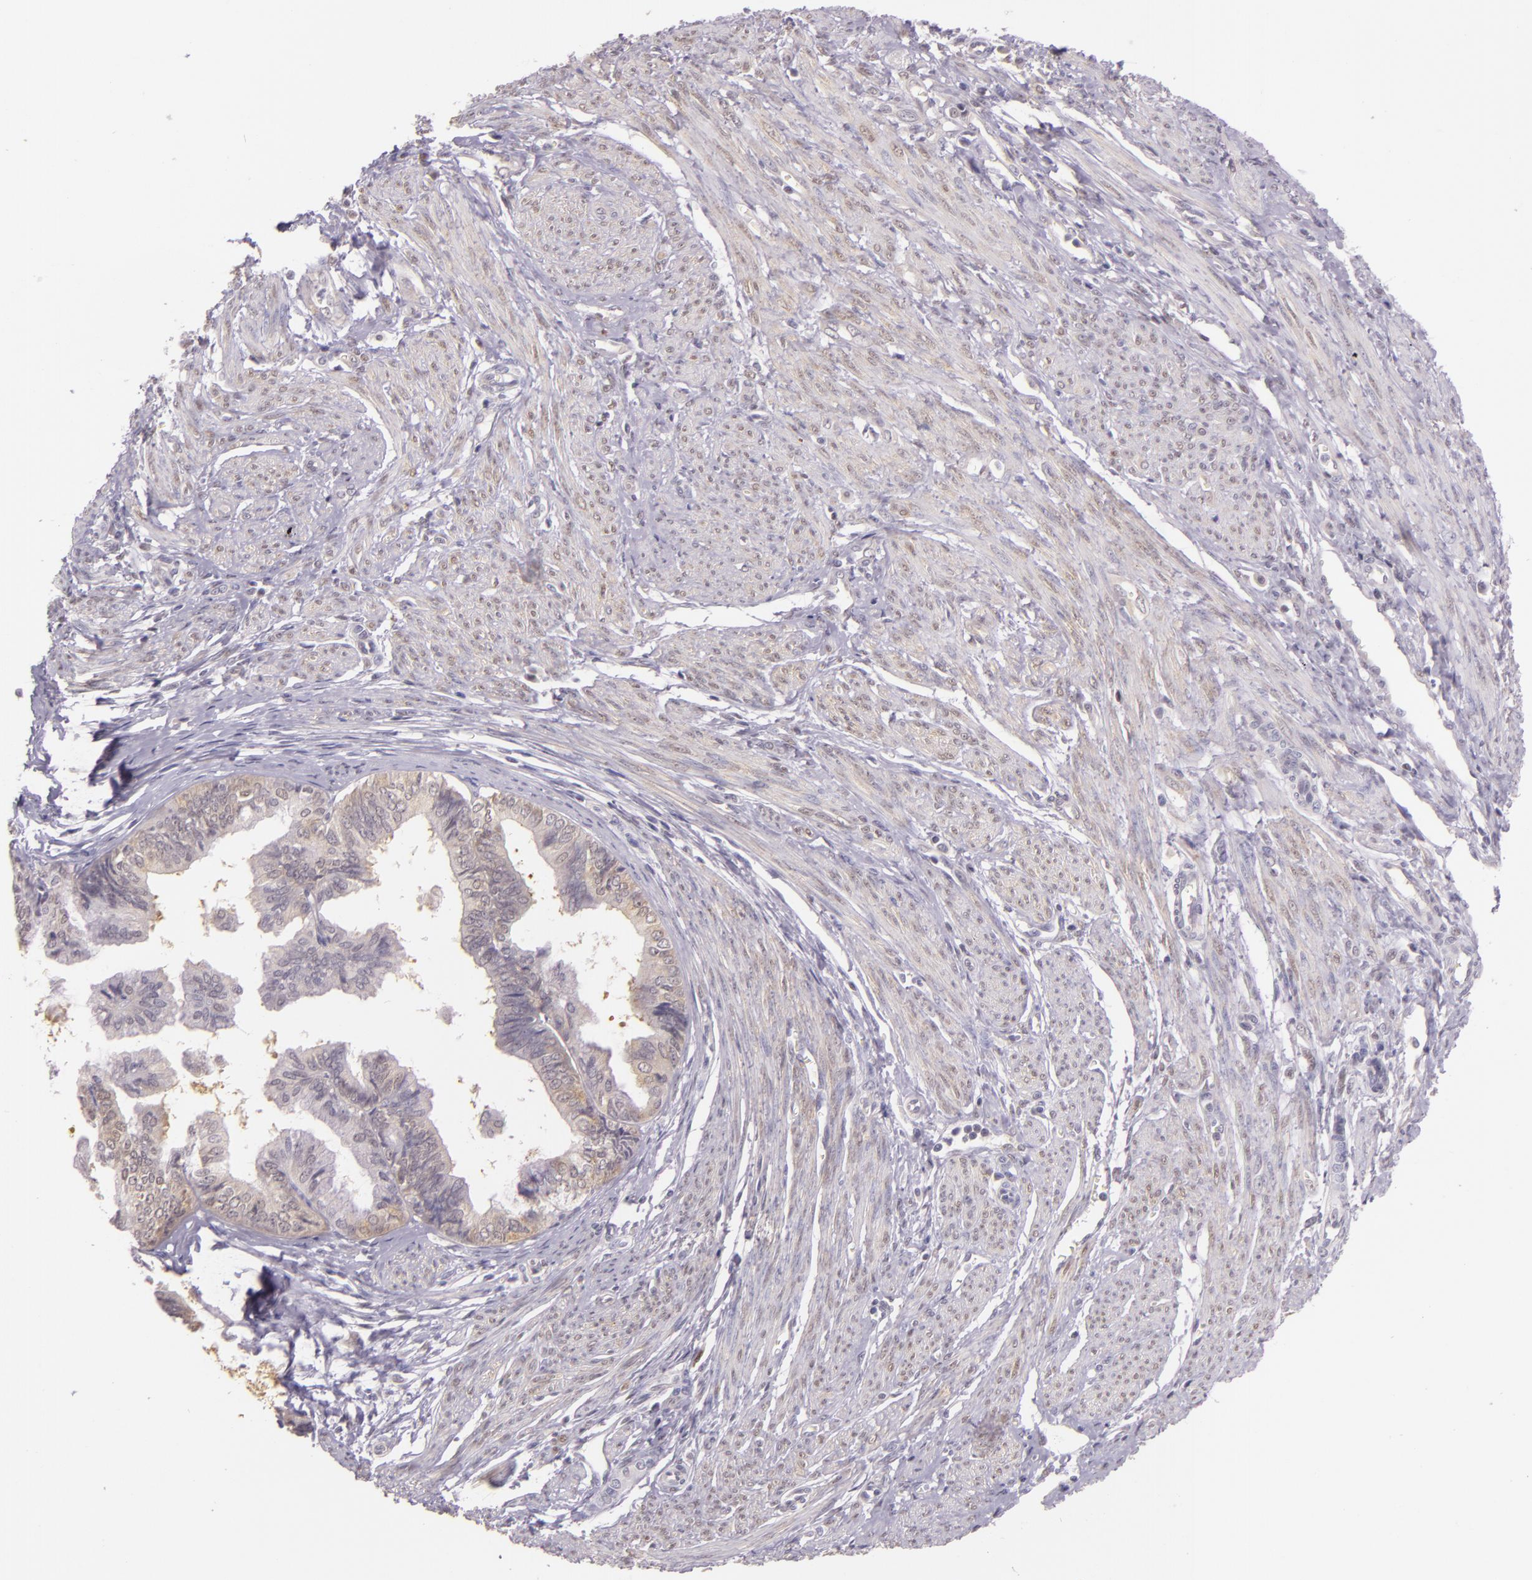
{"staining": {"intensity": "weak", "quantity": ">75%", "location": "cytoplasmic/membranous"}, "tissue": "endometrial cancer", "cell_type": "Tumor cells", "image_type": "cancer", "snomed": [{"axis": "morphology", "description": "Adenocarcinoma, NOS"}, {"axis": "topography", "description": "Endometrium"}], "caption": "An image of human endometrial adenocarcinoma stained for a protein displays weak cytoplasmic/membranous brown staining in tumor cells.", "gene": "HSPA8", "patient": {"sex": "female", "age": 75}}